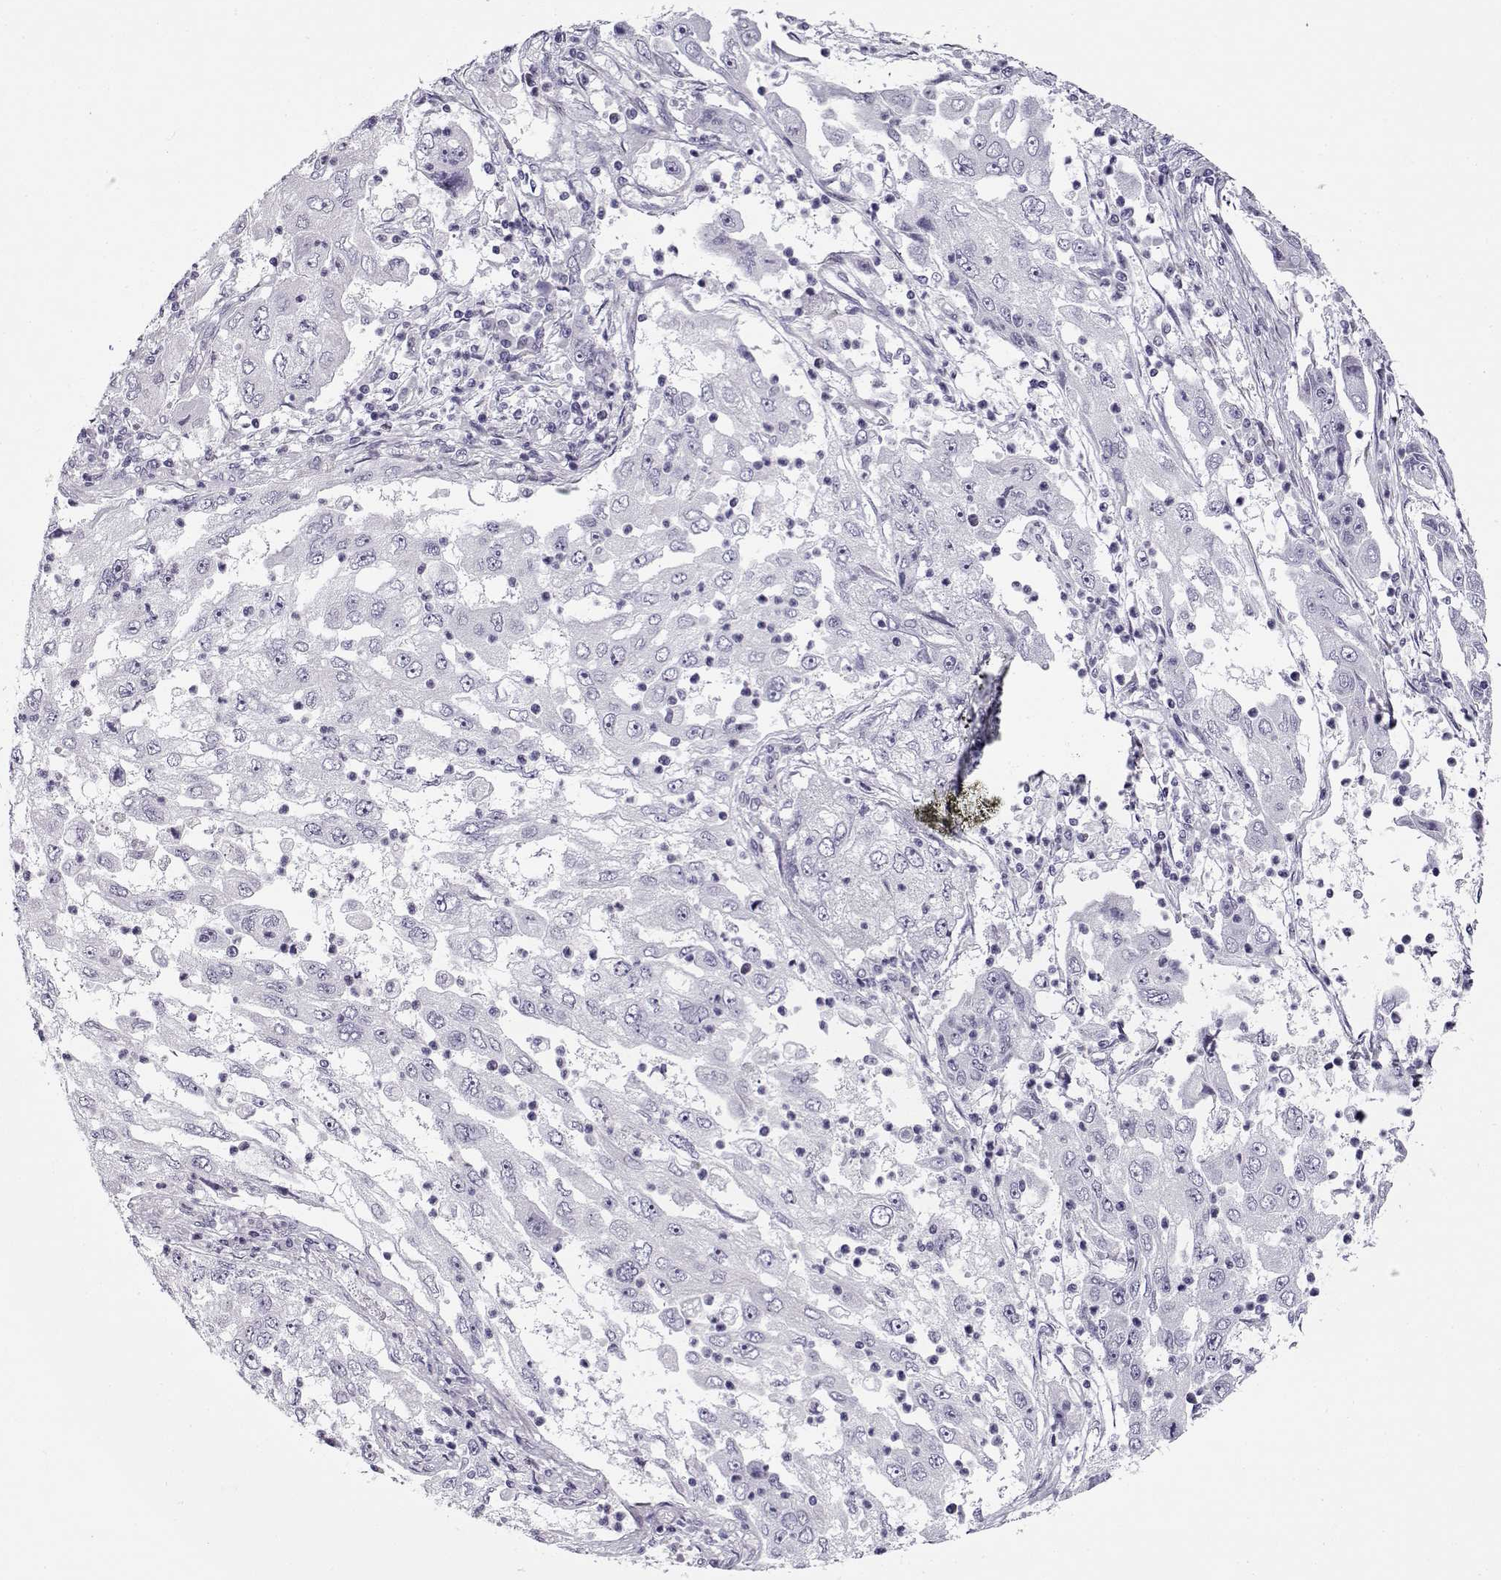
{"staining": {"intensity": "negative", "quantity": "none", "location": "none"}, "tissue": "cervical cancer", "cell_type": "Tumor cells", "image_type": "cancer", "snomed": [{"axis": "morphology", "description": "Squamous cell carcinoma, NOS"}, {"axis": "topography", "description": "Cervix"}], "caption": "This is a image of immunohistochemistry staining of cervical squamous cell carcinoma, which shows no expression in tumor cells.", "gene": "GAGE2A", "patient": {"sex": "female", "age": 36}}